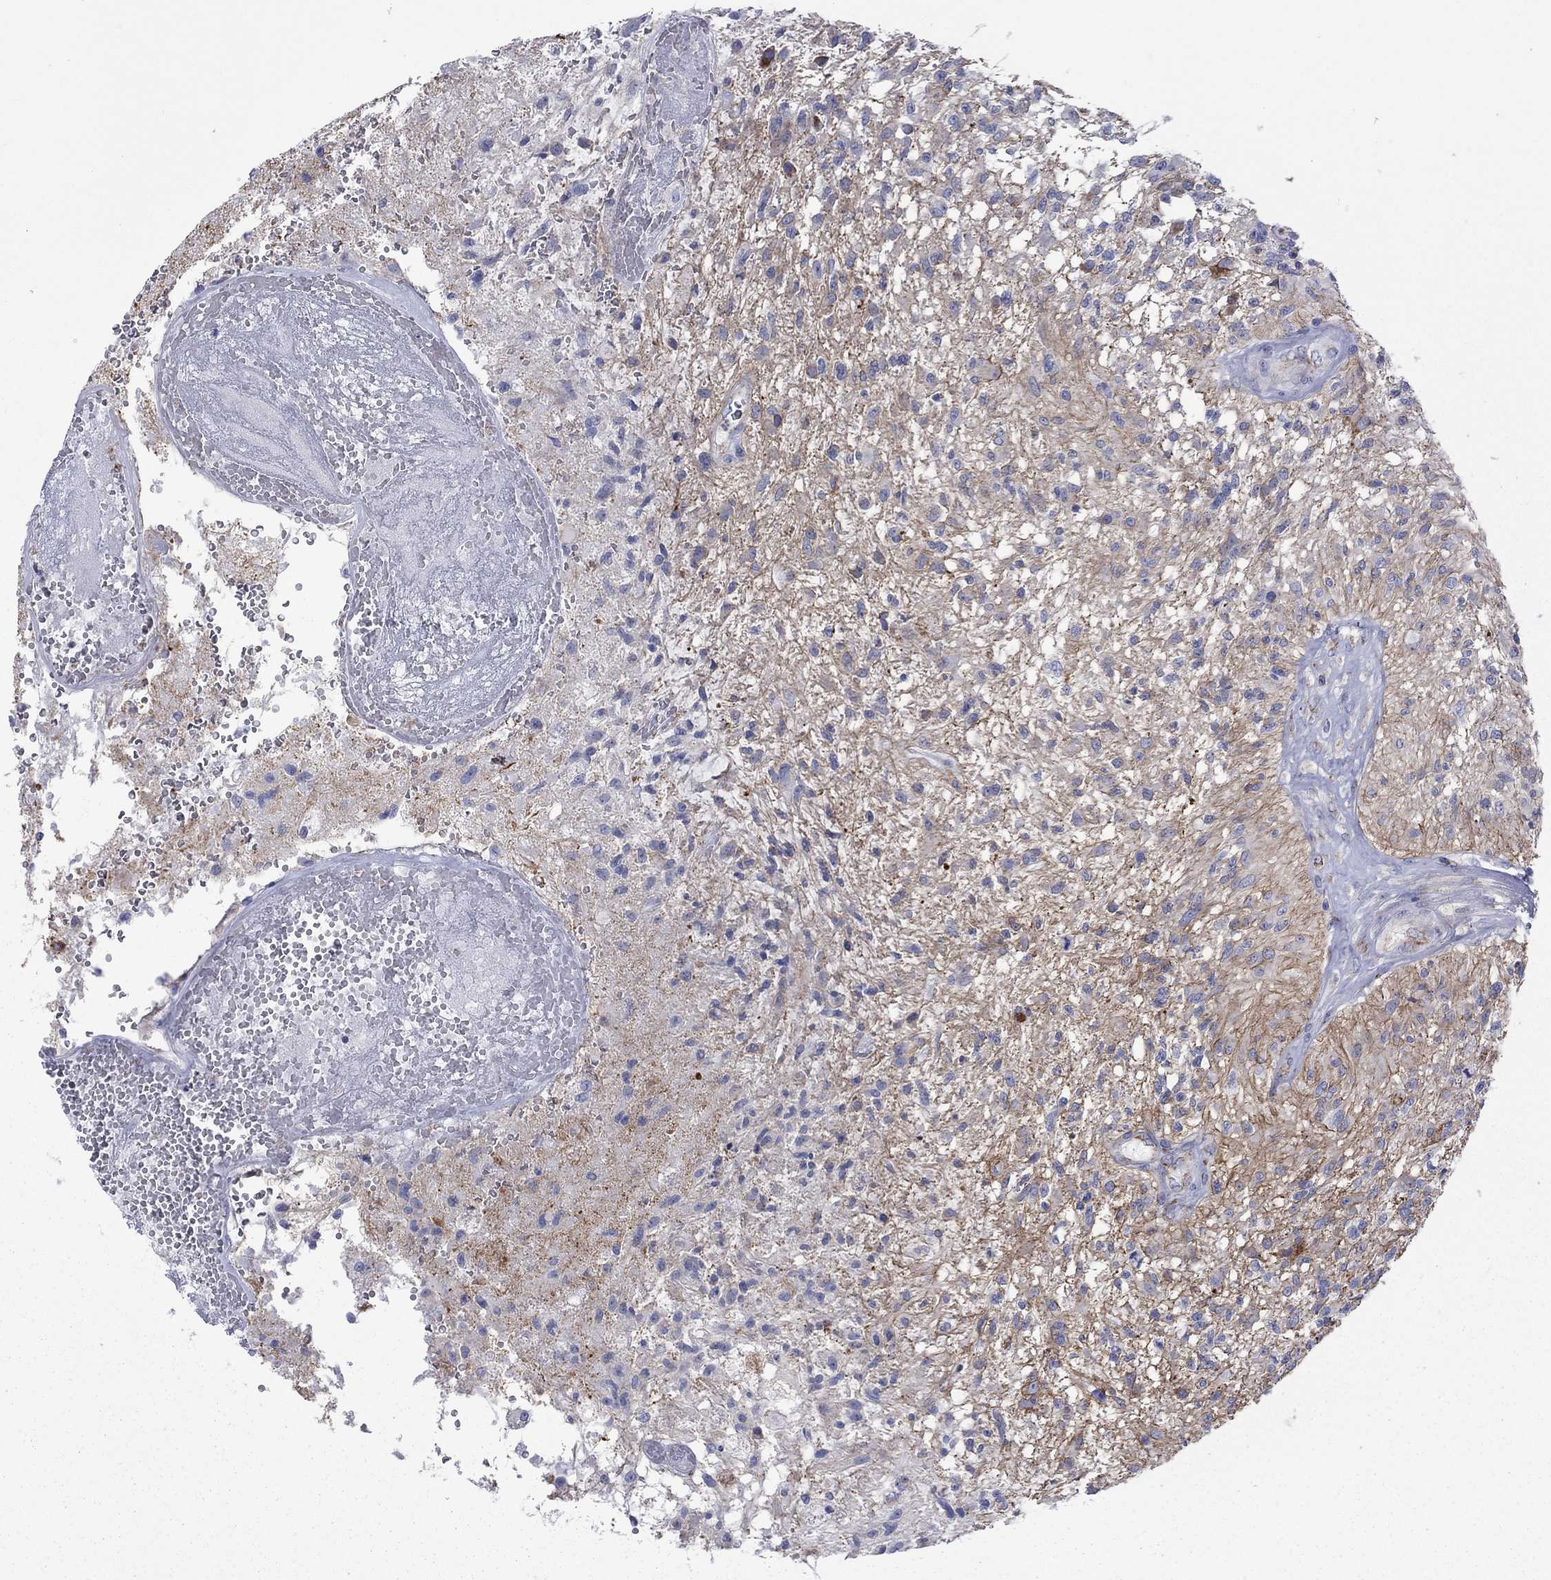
{"staining": {"intensity": "negative", "quantity": "none", "location": "none"}, "tissue": "glioma", "cell_type": "Tumor cells", "image_type": "cancer", "snomed": [{"axis": "morphology", "description": "Glioma, malignant, High grade"}, {"axis": "topography", "description": "Brain"}], "caption": "A high-resolution histopathology image shows IHC staining of malignant high-grade glioma, which displays no significant staining in tumor cells.", "gene": "CISD1", "patient": {"sex": "male", "age": 56}}